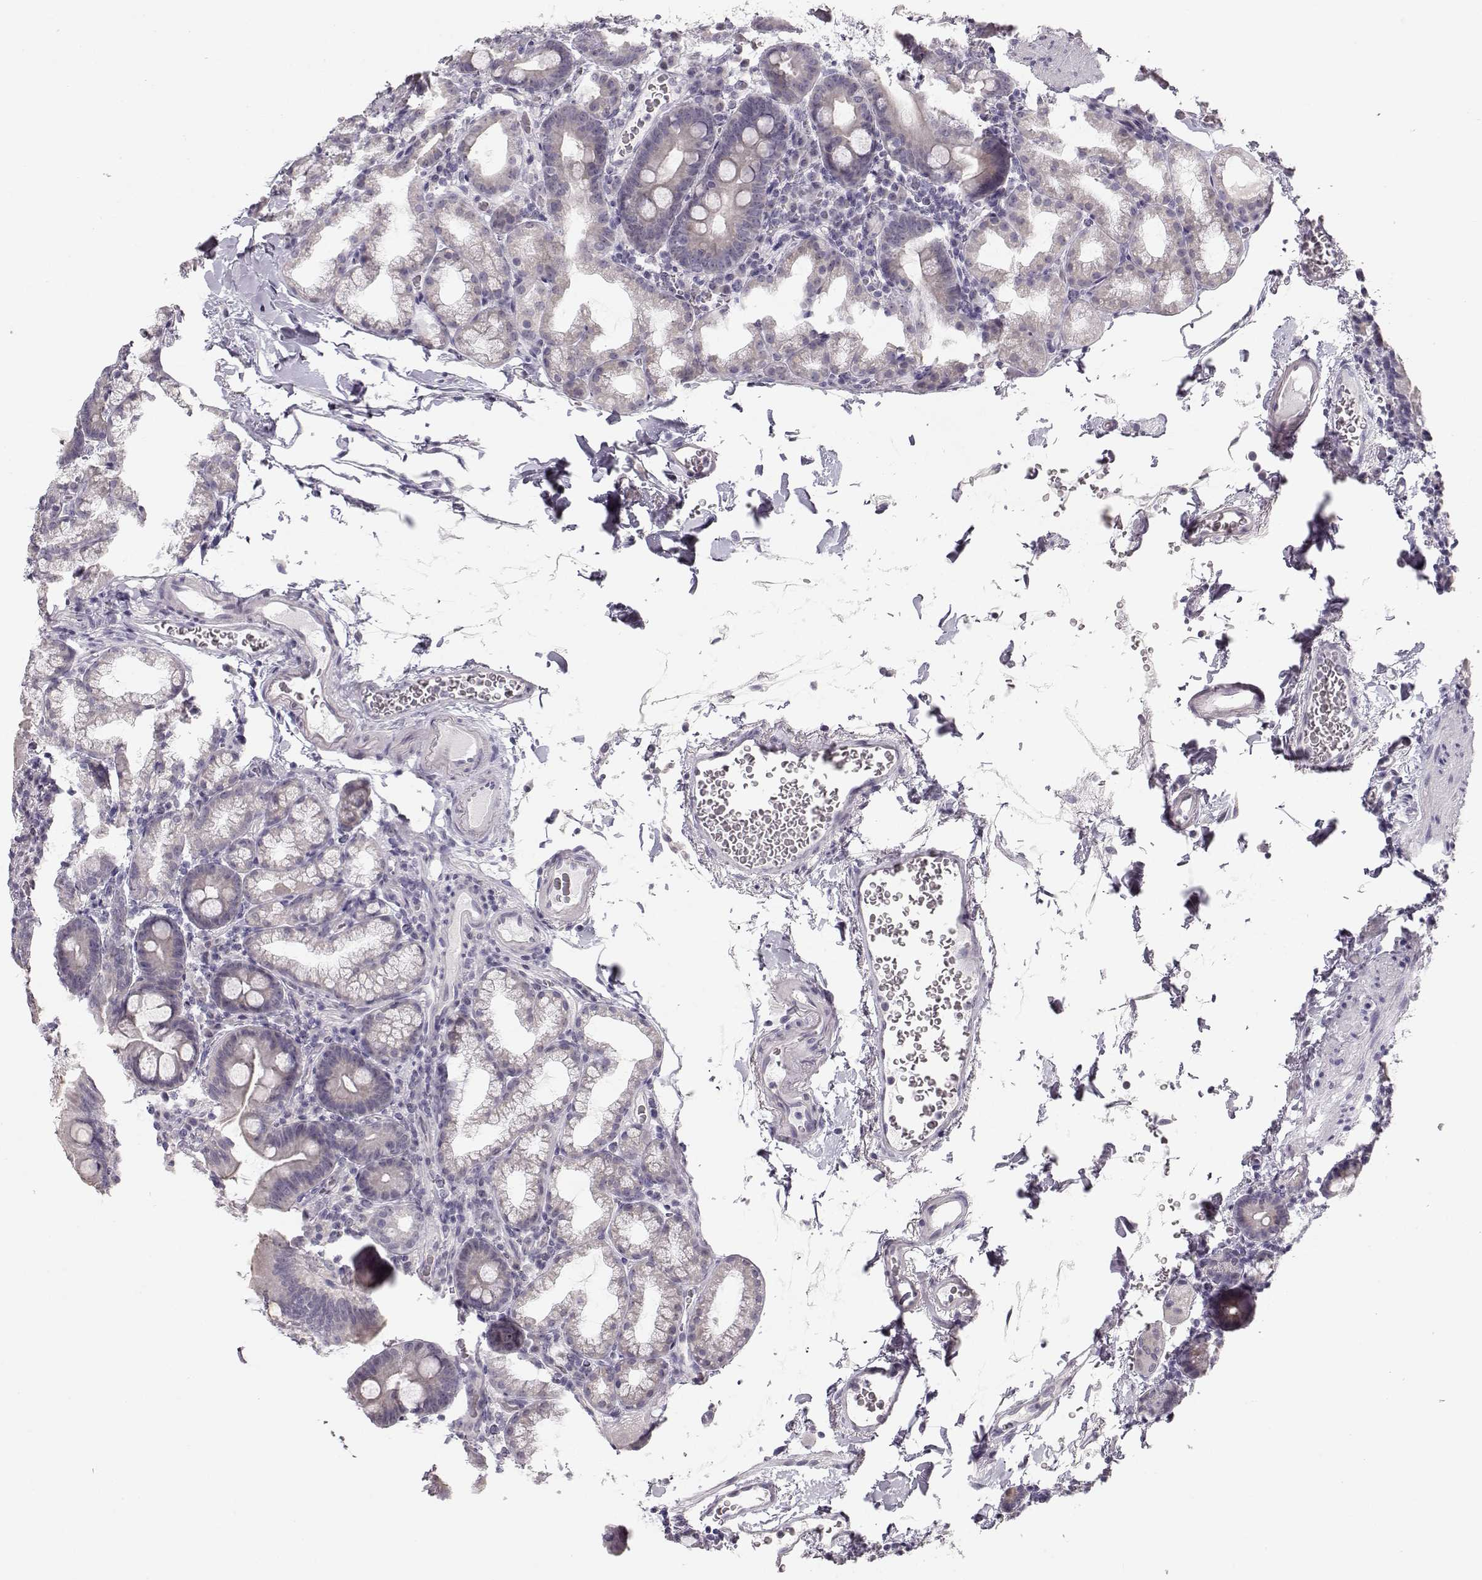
{"staining": {"intensity": "negative", "quantity": "none", "location": "none"}, "tissue": "duodenum", "cell_type": "Glandular cells", "image_type": "normal", "snomed": [{"axis": "morphology", "description": "Normal tissue, NOS"}, {"axis": "topography", "description": "Duodenum"}], "caption": "Immunohistochemistry image of benign duodenum: human duodenum stained with DAB reveals no significant protein staining in glandular cells.", "gene": "FAM205A", "patient": {"sex": "male", "age": 59}}